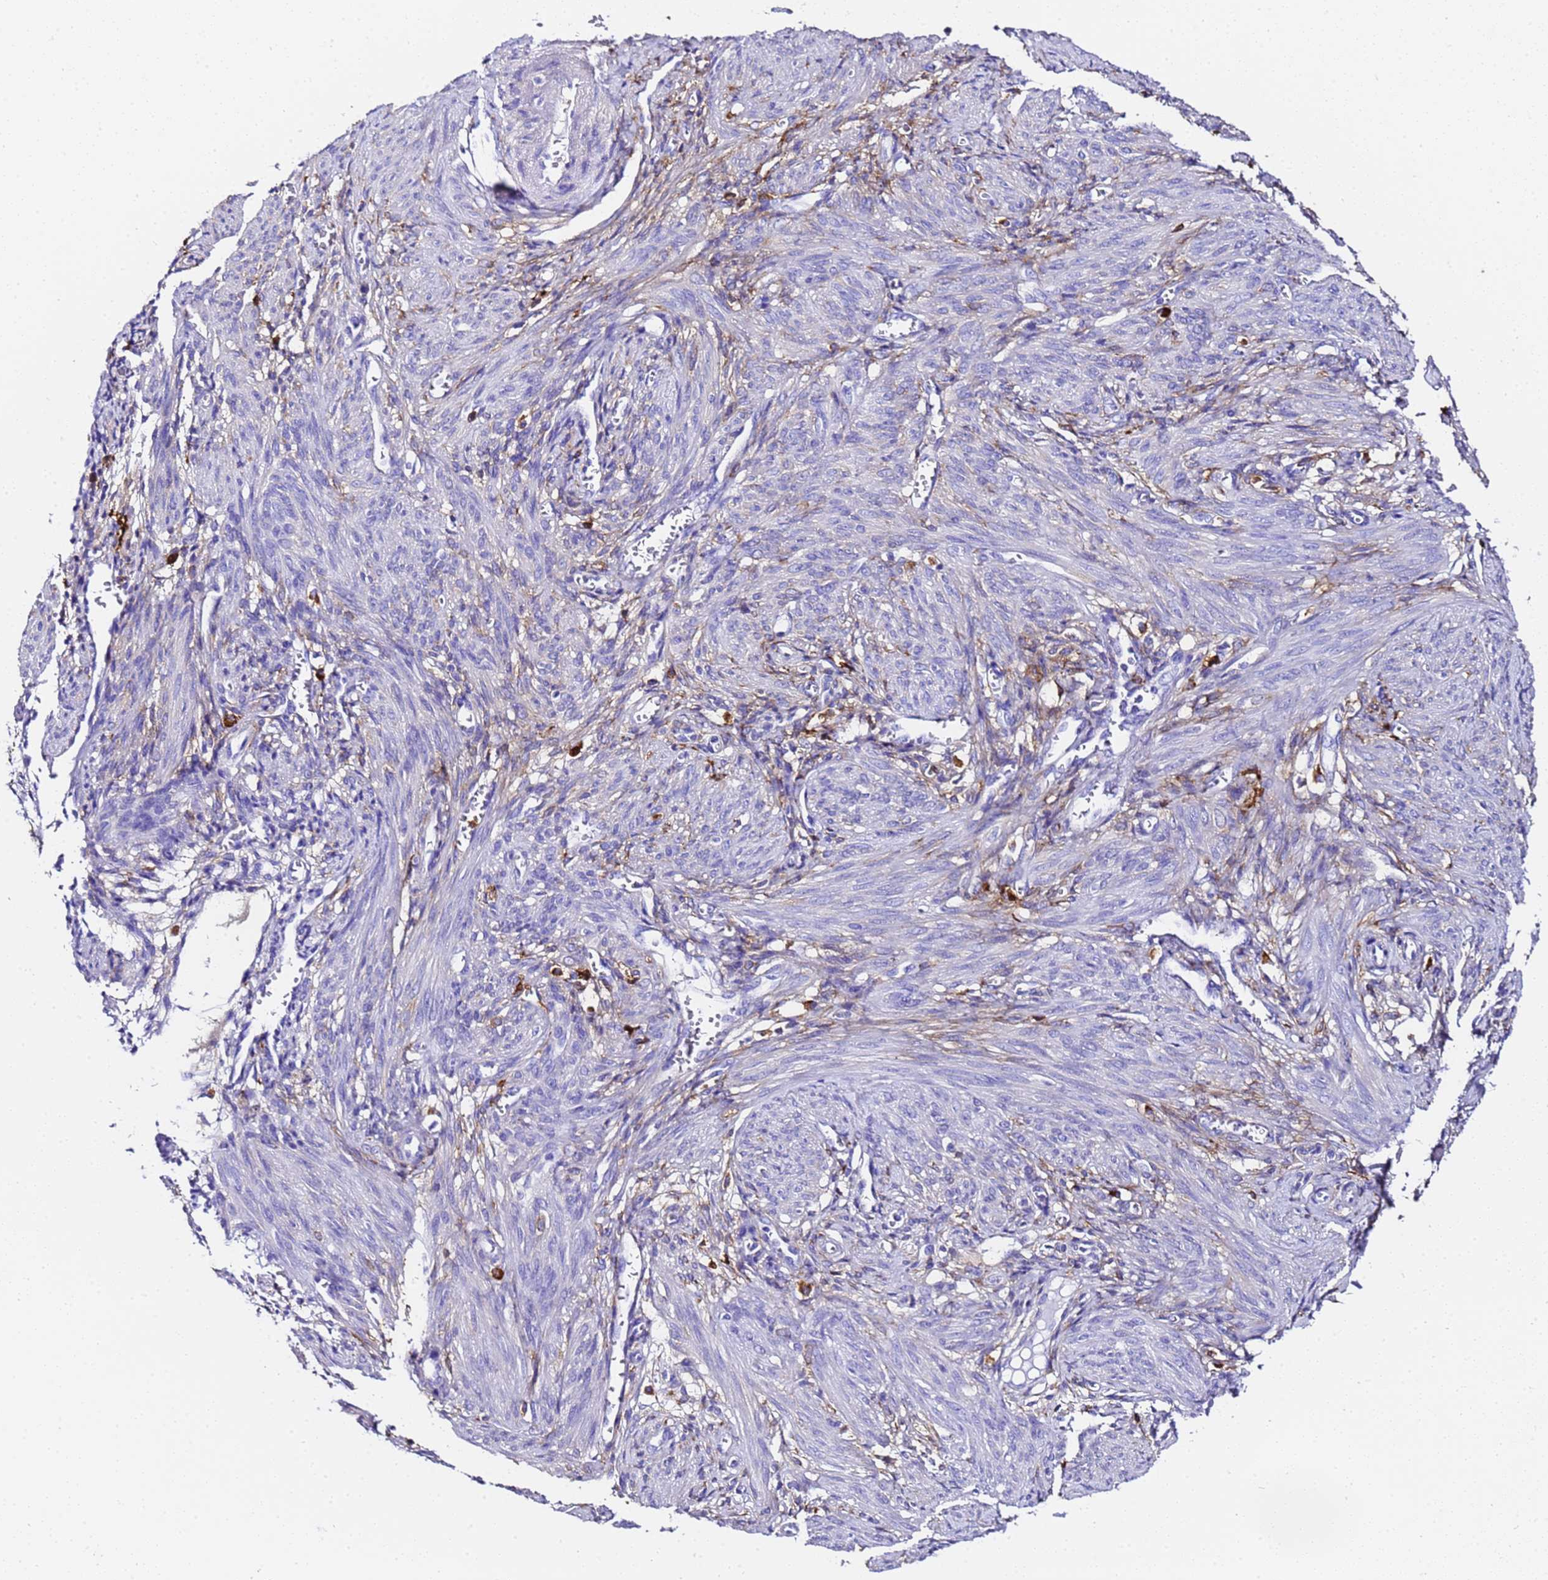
{"staining": {"intensity": "moderate", "quantity": "<25%", "location": "cytoplasmic/membranous"}, "tissue": "smooth muscle", "cell_type": "Smooth muscle cells", "image_type": "normal", "snomed": [{"axis": "morphology", "description": "Normal tissue, NOS"}, {"axis": "topography", "description": "Smooth muscle"}], "caption": "This is a histology image of IHC staining of unremarkable smooth muscle, which shows moderate expression in the cytoplasmic/membranous of smooth muscle cells.", "gene": "FTL", "patient": {"sex": "female", "age": 39}}